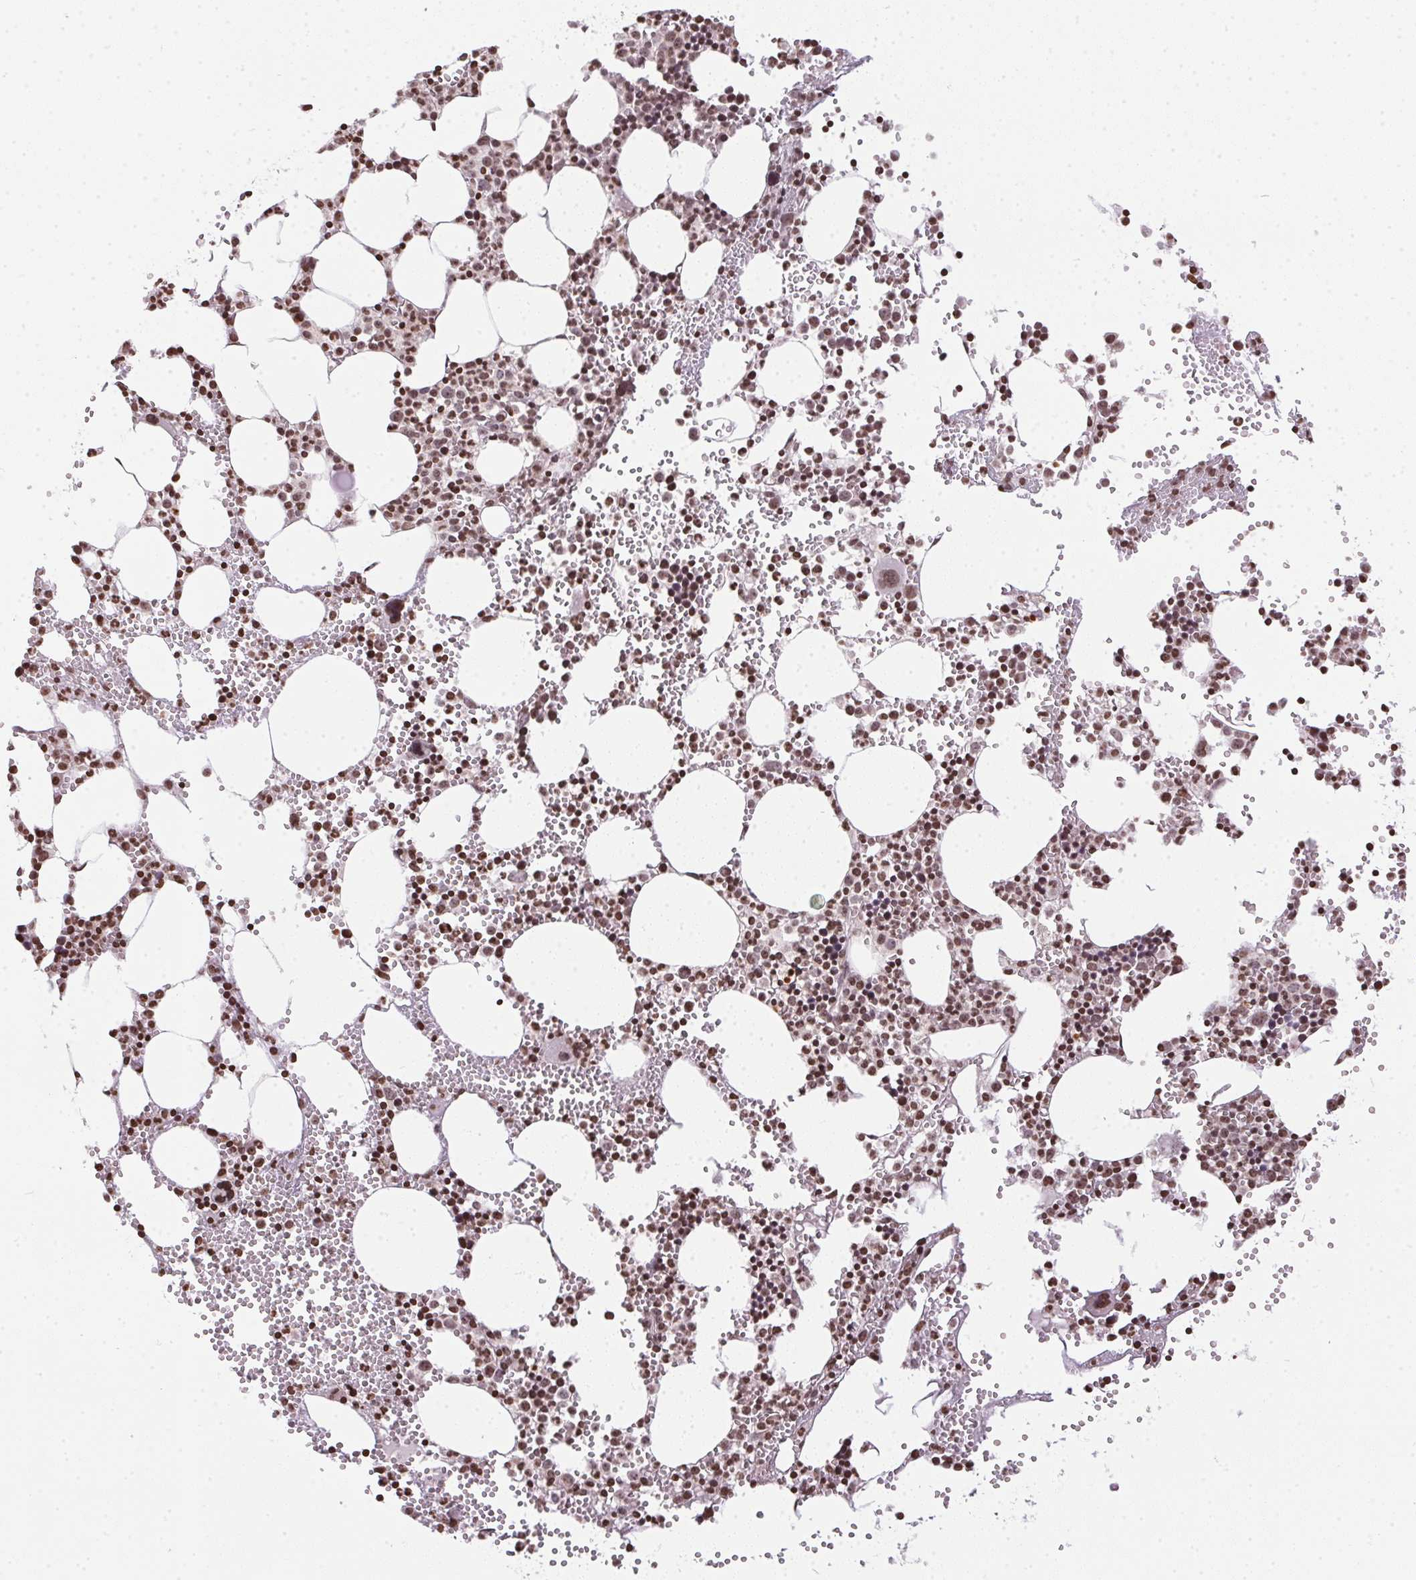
{"staining": {"intensity": "moderate", "quantity": ">75%", "location": "nuclear"}, "tissue": "bone marrow", "cell_type": "Hematopoietic cells", "image_type": "normal", "snomed": [{"axis": "morphology", "description": "Normal tissue, NOS"}, {"axis": "topography", "description": "Bone marrow"}], "caption": "Immunohistochemical staining of benign human bone marrow shows >75% levels of moderate nuclear protein expression in approximately >75% of hematopoietic cells. (DAB (3,3'-diaminobenzidine) IHC, brown staining for protein, blue staining for nuclei).", "gene": "RNF181", "patient": {"sex": "male", "age": 89}}